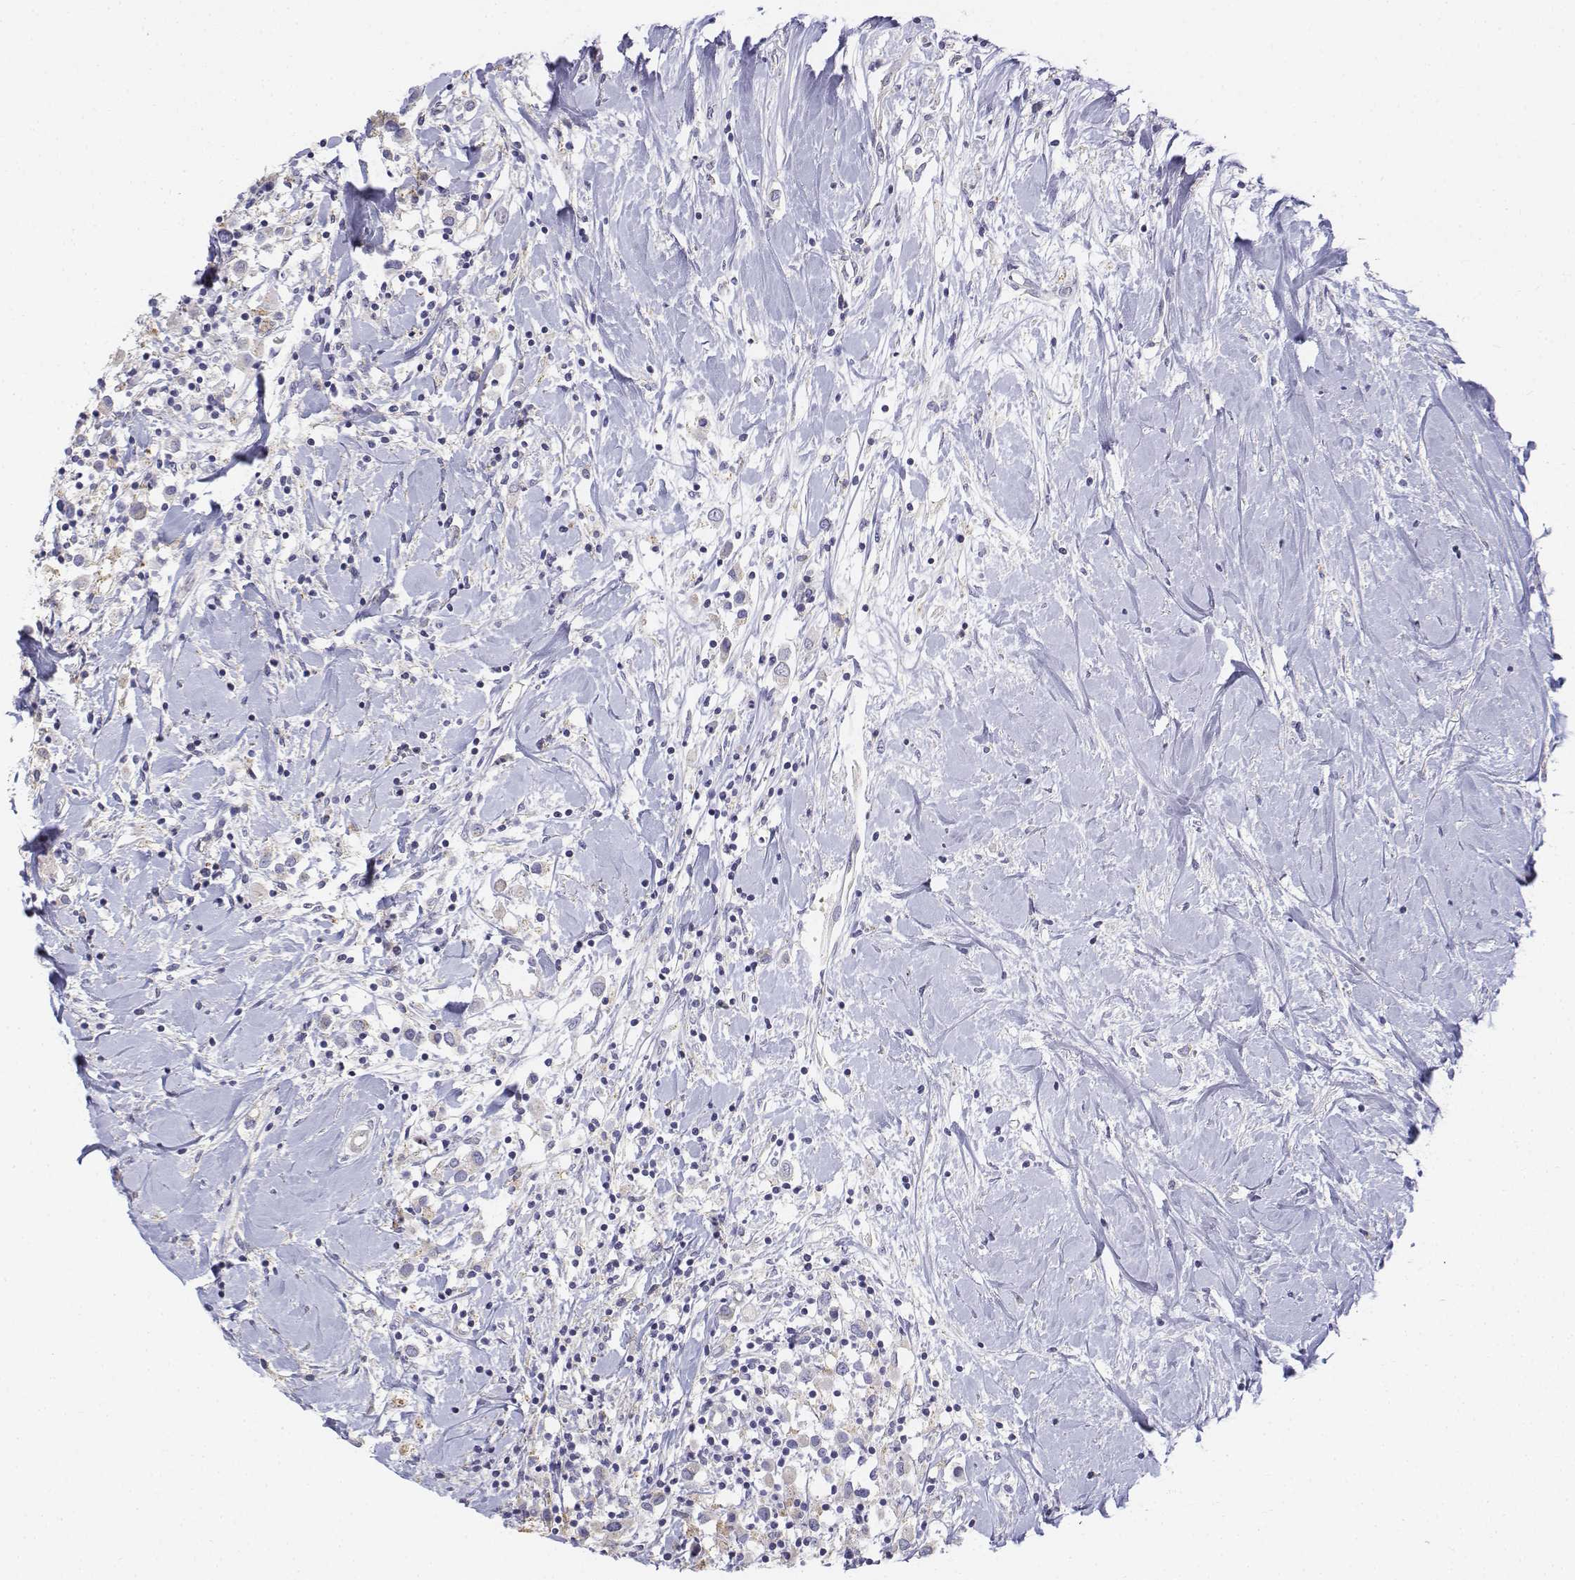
{"staining": {"intensity": "negative", "quantity": "none", "location": "none"}, "tissue": "breast cancer", "cell_type": "Tumor cells", "image_type": "cancer", "snomed": [{"axis": "morphology", "description": "Duct carcinoma"}, {"axis": "topography", "description": "Breast"}], "caption": "An IHC histopathology image of infiltrating ductal carcinoma (breast) is shown. There is no staining in tumor cells of infiltrating ductal carcinoma (breast).", "gene": "LGSN", "patient": {"sex": "female", "age": 61}}